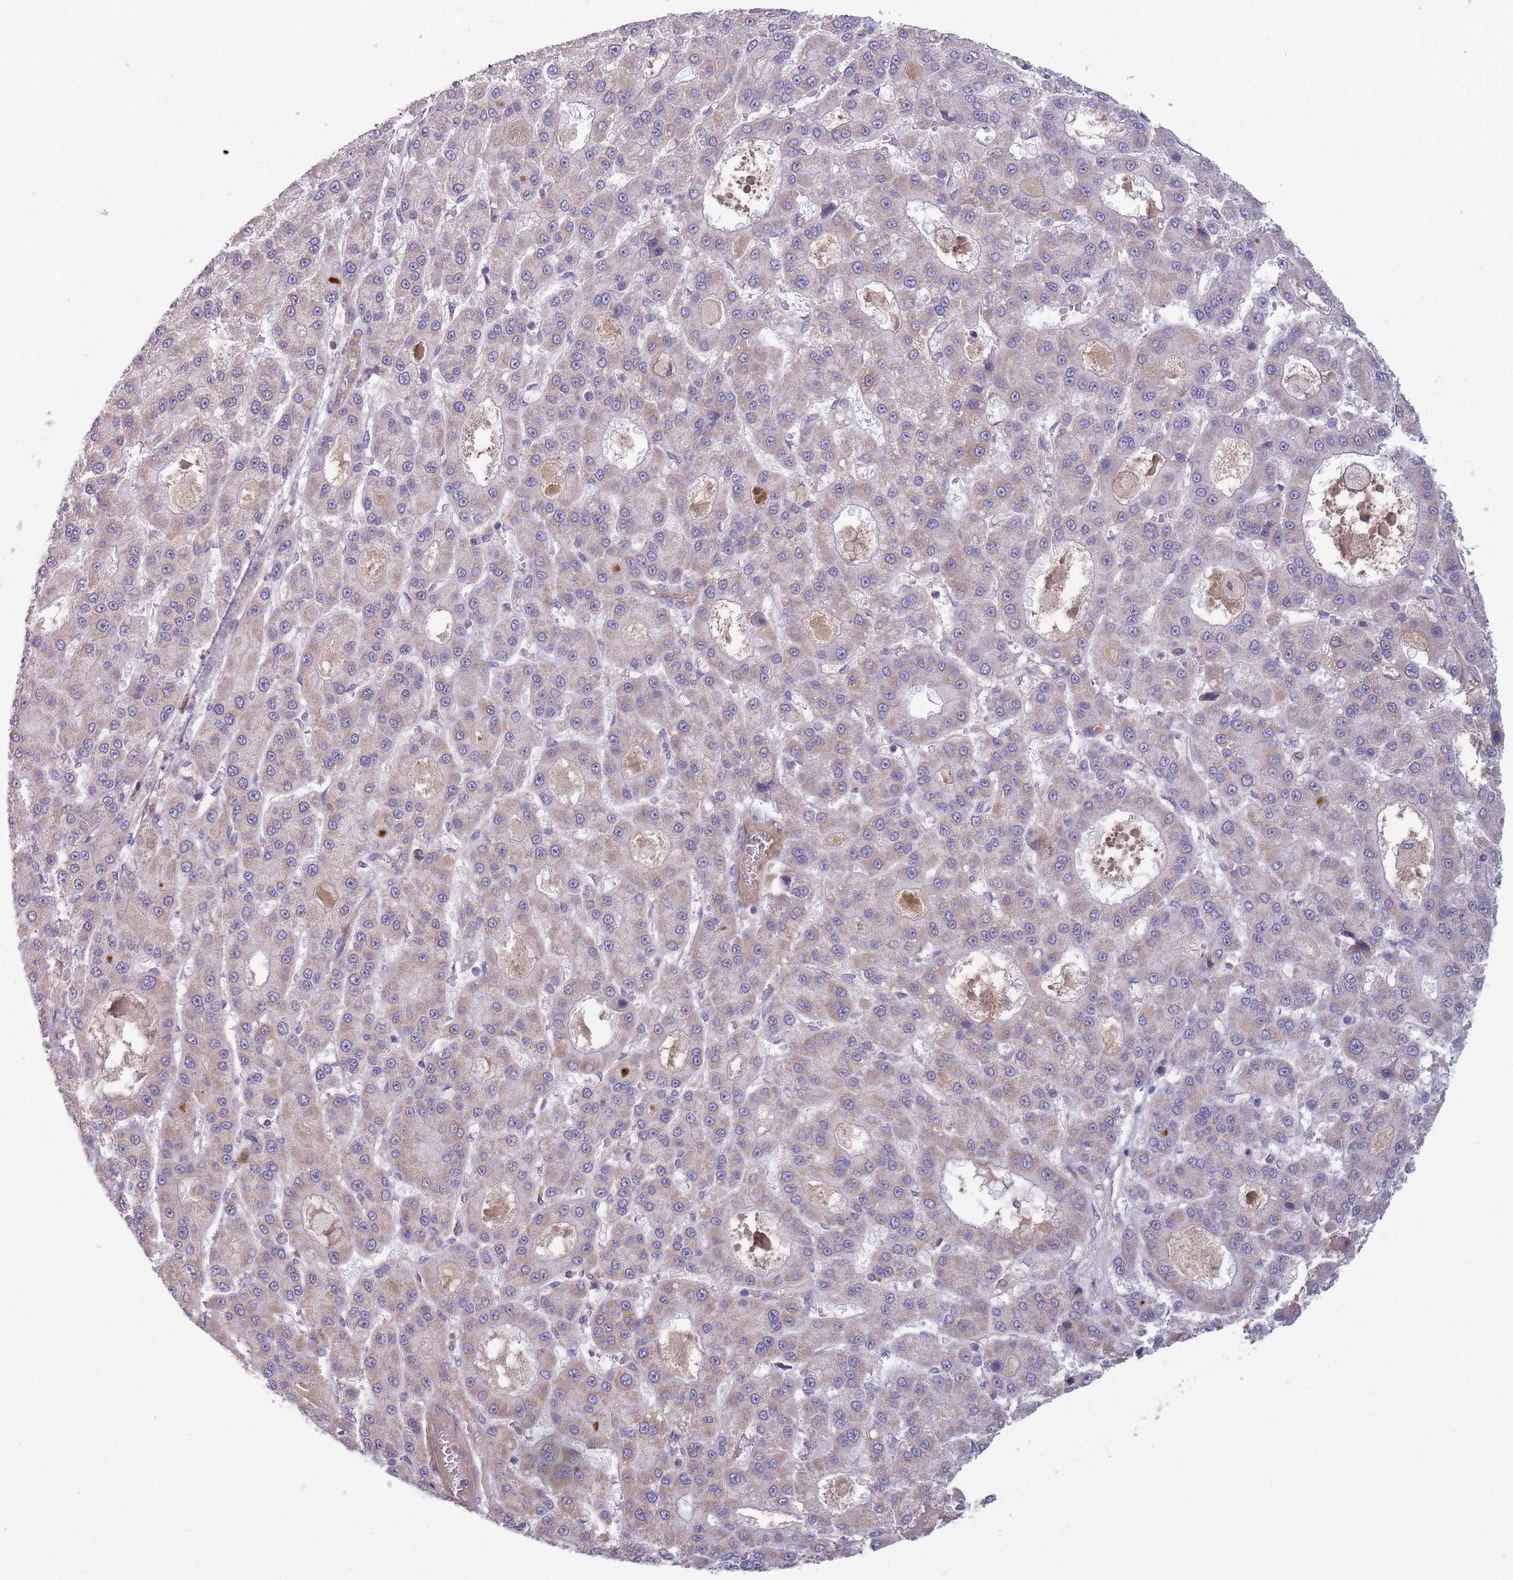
{"staining": {"intensity": "weak", "quantity": "<25%", "location": "cytoplasmic/membranous"}, "tissue": "liver cancer", "cell_type": "Tumor cells", "image_type": "cancer", "snomed": [{"axis": "morphology", "description": "Carcinoma, Hepatocellular, NOS"}, {"axis": "topography", "description": "Liver"}], "caption": "DAB (3,3'-diaminobenzidine) immunohistochemical staining of human liver hepatocellular carcinoma demonstrates no significant staining in tumor cells. (DAB (3,3'-diaminobenzidine) IHC with hematoxylin counter stain).", "gene": "NDUFAF5", "patient": {"sex": "male", "age": 70}}